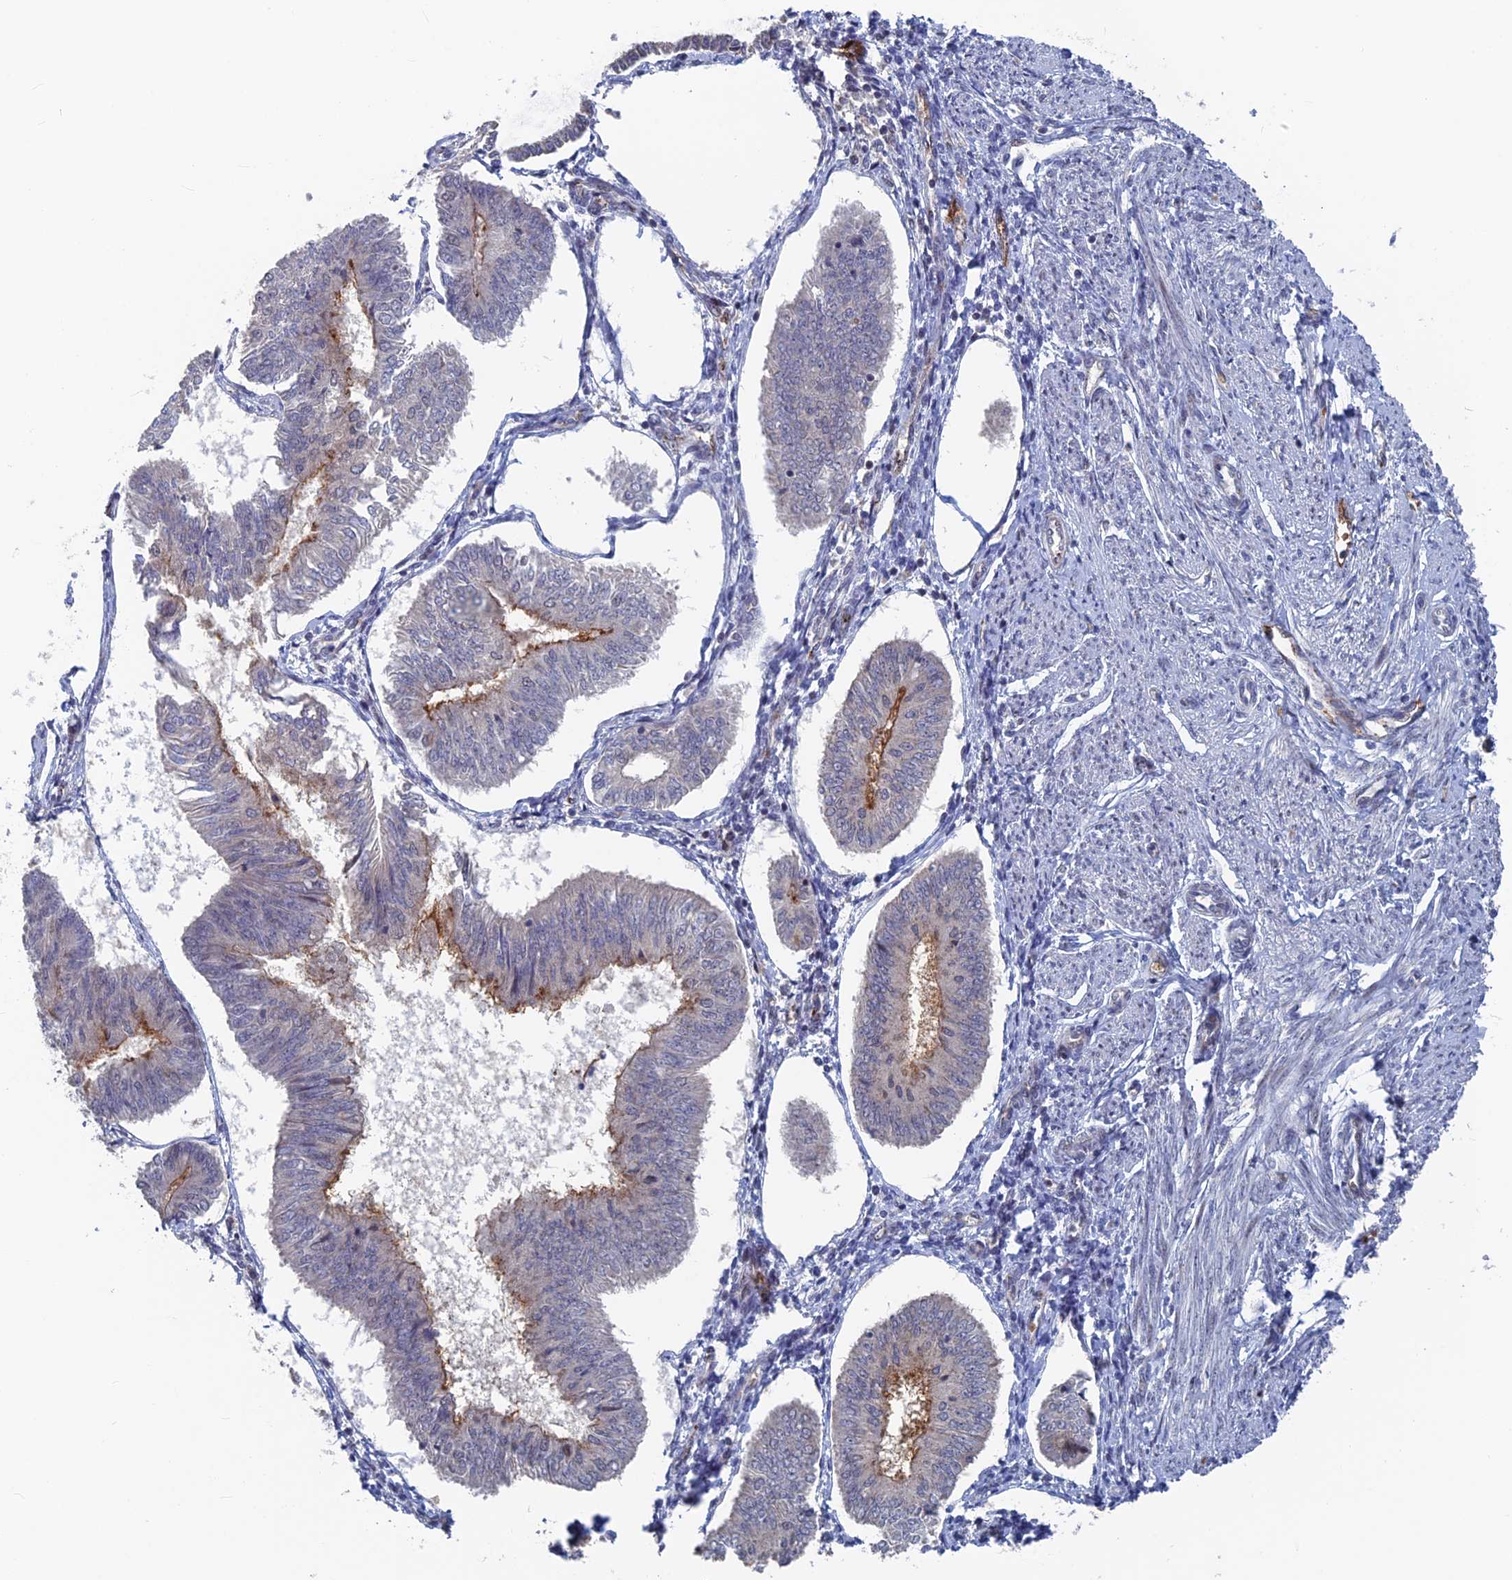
{"staining": {"intensity": "moderate", "quantity": "<25%", "location": "cytoplasmic/membranous"}, "tissue": "endometrial cancer", "cell_type": "Tumor cells", "image_type": "cancer", "snomed": [{"axis": "morphology", "description": "Adenocarcinoma, NOS"}, {"axis": "topography", "description": "Endometrium"}], "caption": "A photomicrograph of human endometrial cancer (adenocarcinoma) stained for a protein displays moderate cytoplasmic/membranous brown staining in tumor cells.", "gene": "SH3D21", "patient": {"sex": "female", "age": 58}}